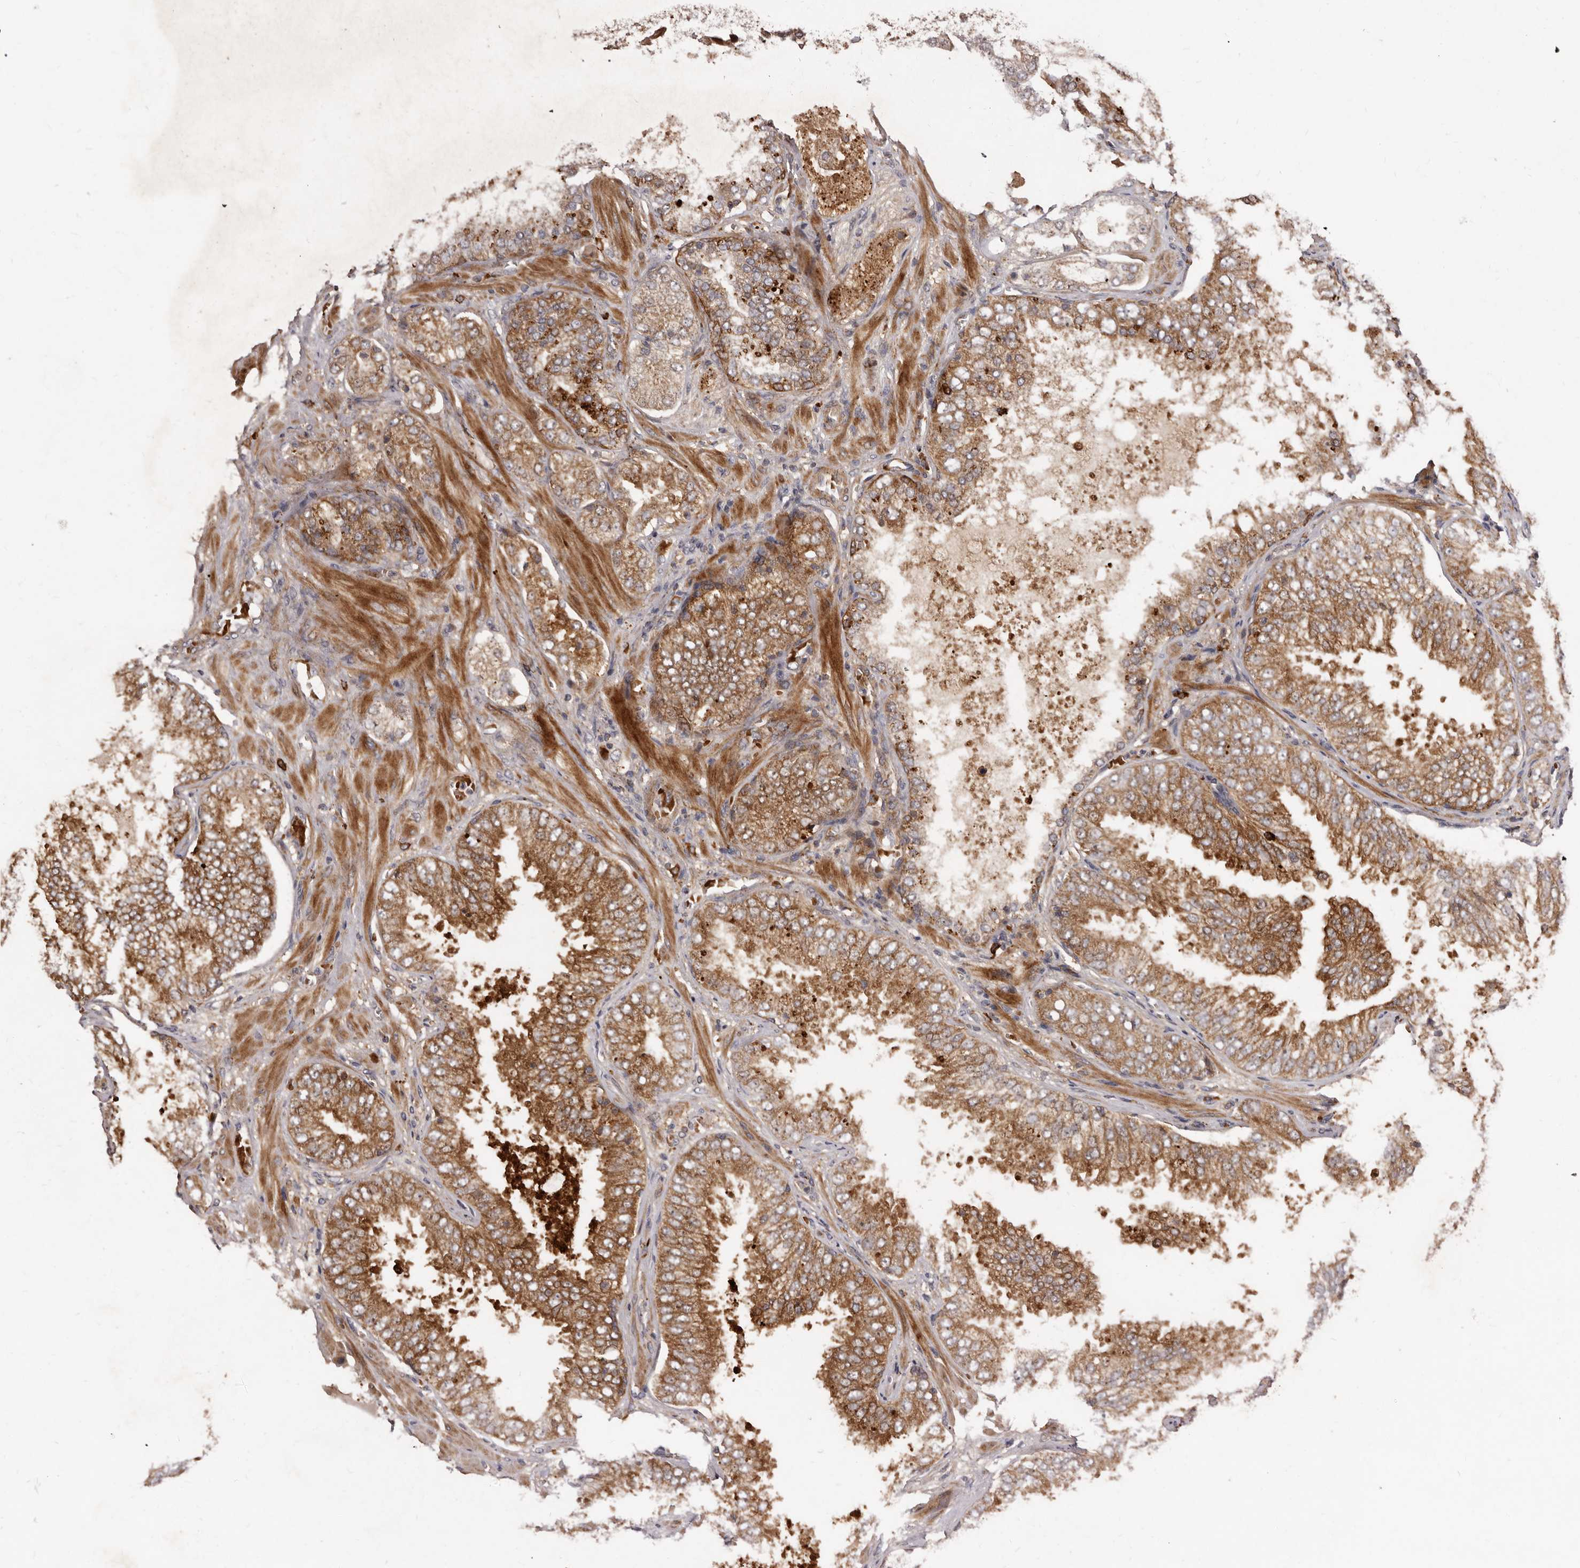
{"staining": {"intensity": "moderate", "quantity": ">75%", "location": "cytoplasmic/membranous"}, "tissue": "prostate cancer", "cell_type": "Tumor cells", "image_type": "cancer", "snomed": [{"axis": "morphology", "description": "Adenocarcinoma, High grade"}, {"axis": "topography", "description": "Prostate"}], "caption": "The photomicrograph exhibits a brown stain indicating the presence of a protein in the cytoplasmic/membranous of tumor cells in prostate high-grade adenocarcinoma.", "gene": "GOT1L1", "patient": {"sex": "male", "age": 58}}